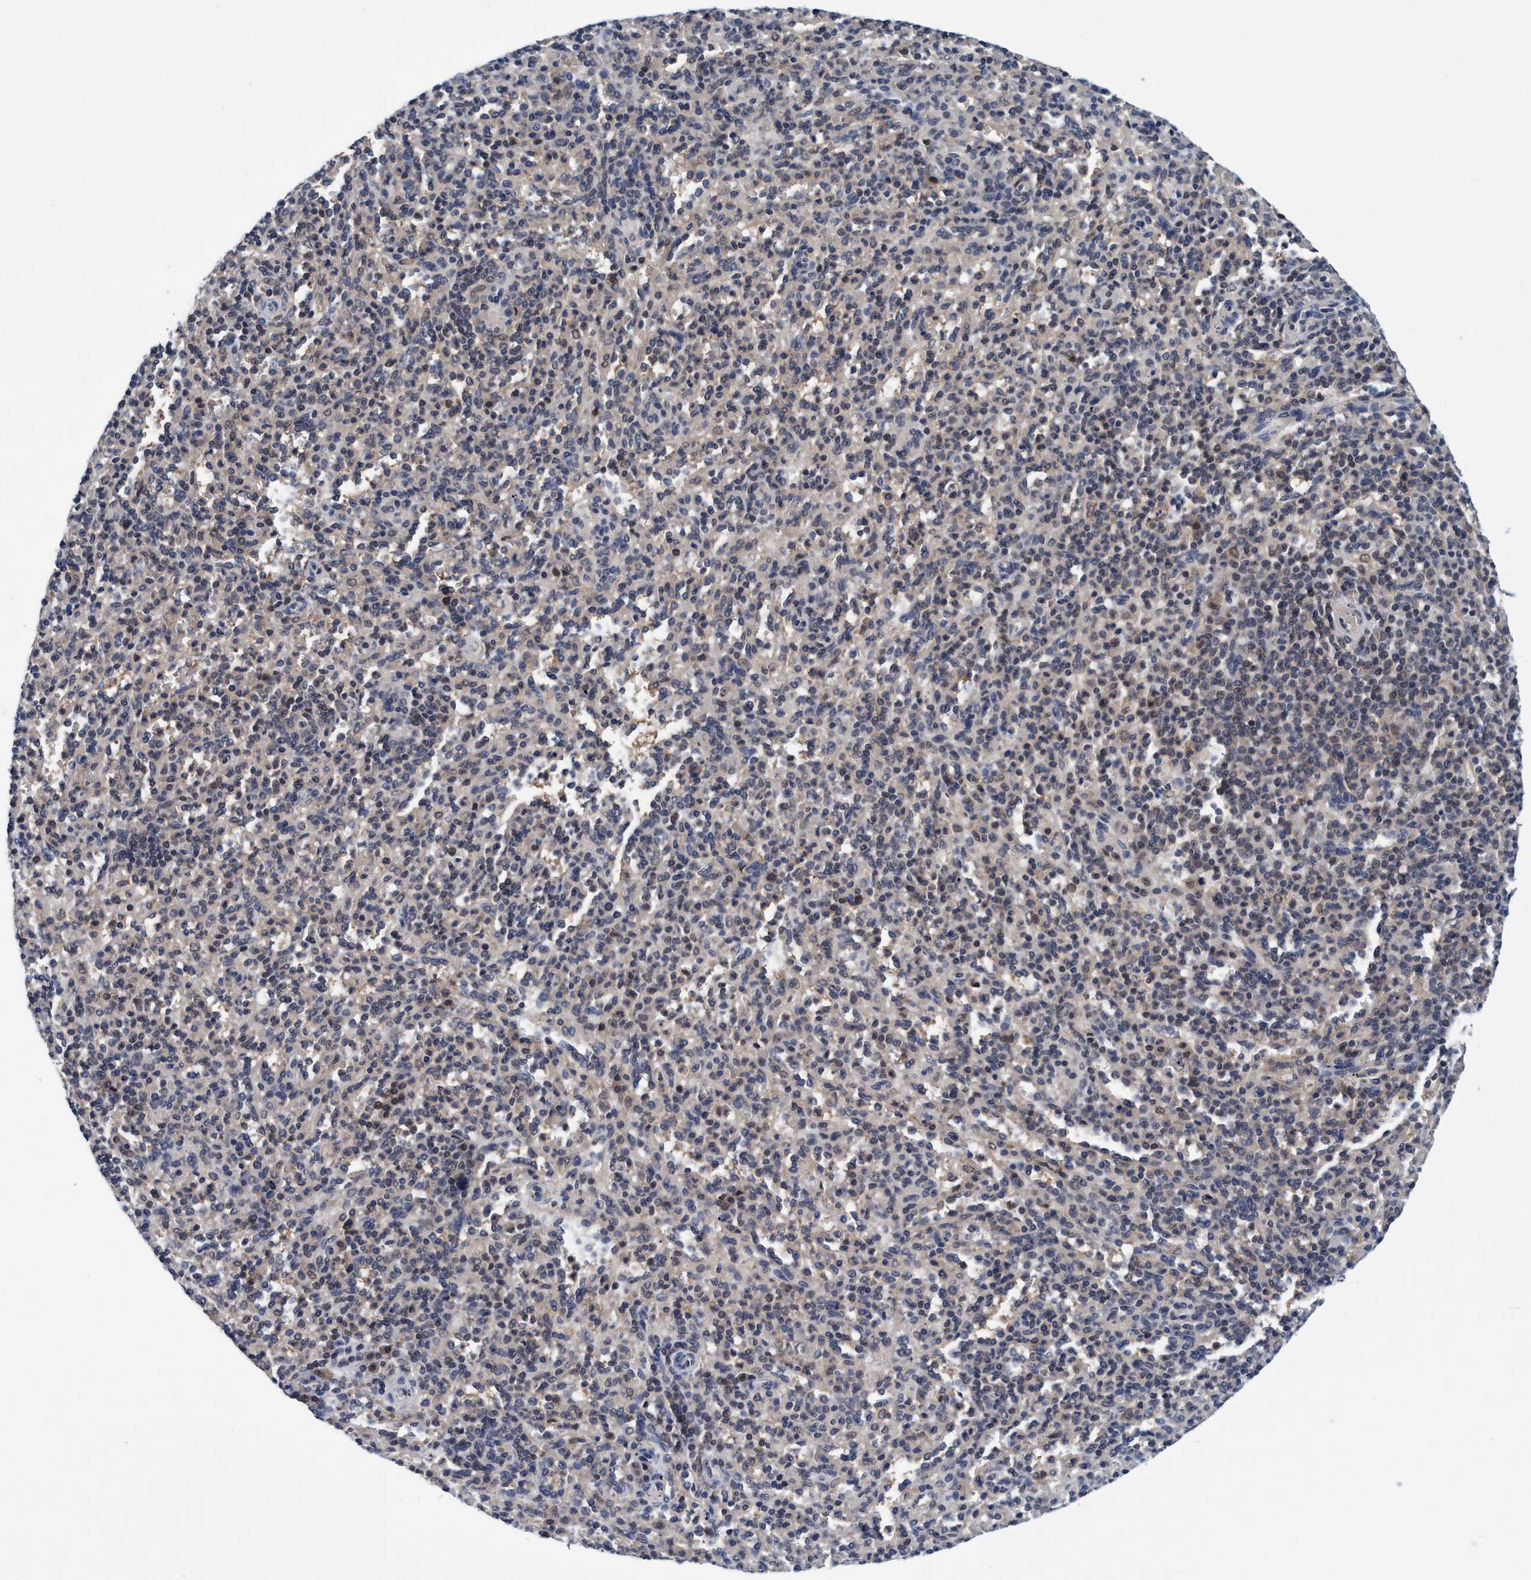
{"staining": {"intensity": "weak", "quantity": "<25%", "location": "cytoplasmic/membranous"}, "tissue": "spleen", "cell_type": "Cells in red pulp", "image_type": "normal", "snomed": [{"axis": "morphology", "description": "Normal tissue, NOS"}, {"axis": "topography", "description": "Spleen"}], "caption": "This is a photomicrograph of immunohistochemistry staining of benign spleen, which shows no staining in cells in red pulp.", "gene": "PSMD12", "patient": {"sex": "male", "age": 36}}